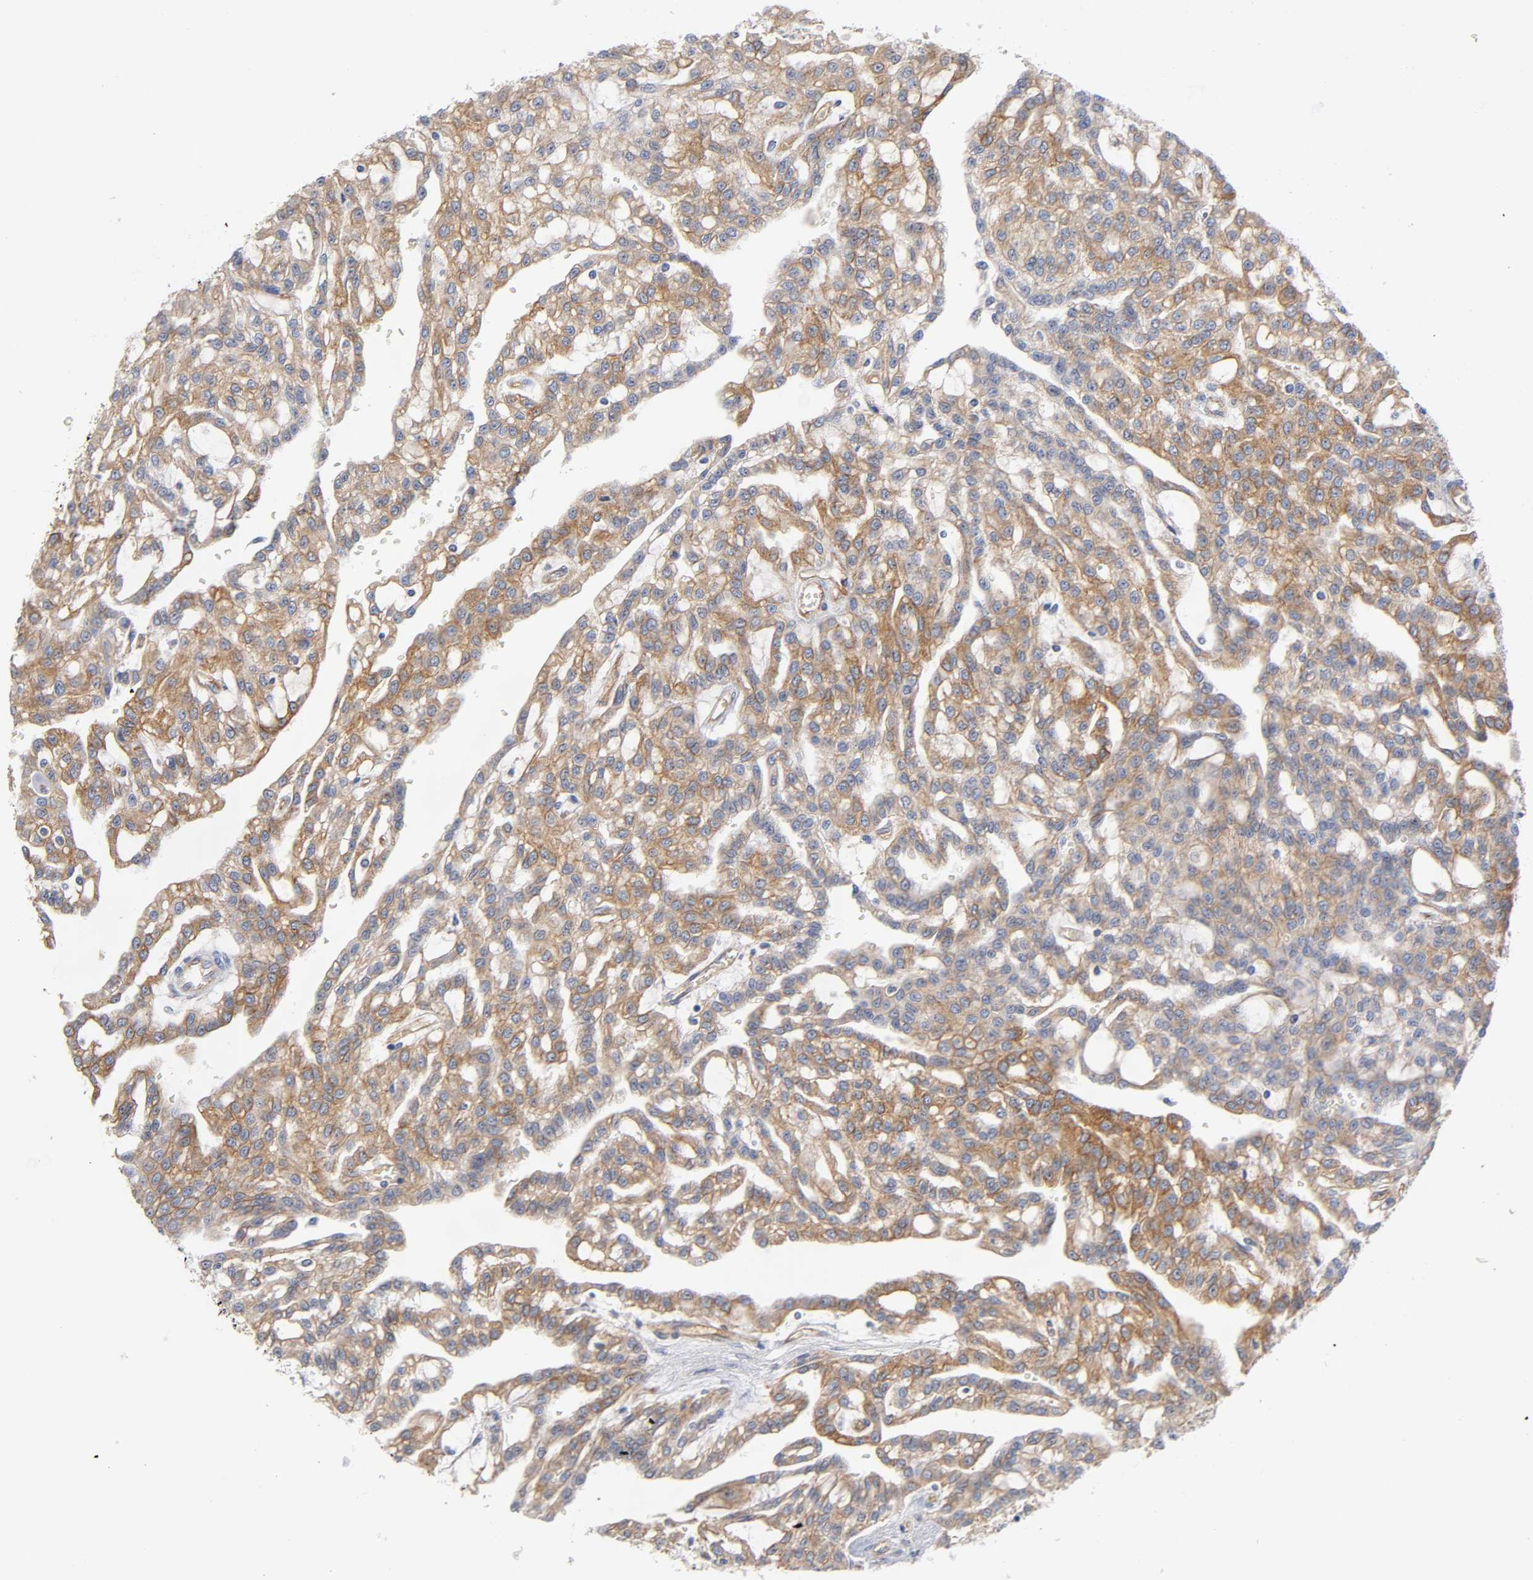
{"staining": {"intensity": "moderate", "quantity": ">75%", "location": "cytoplasmic/membranous"}, "tissue": "renal cancer", "cell_type": "Tumor cells", "image_type": "cancer", "snomed": [{"axis": "morphology", "description": "Adenocarcinoma, NOS"}, {"axis": "topography", "description": "Kidney"}], "caption": "IHC (DAB) staining of human adenocarcinoma (renal) displays moderate cytoplasmic/membranous protein positivity in about >75% of tumor cells.", "gene": "SPTAN1", "patient": {"sex": "male", "age": 63}}